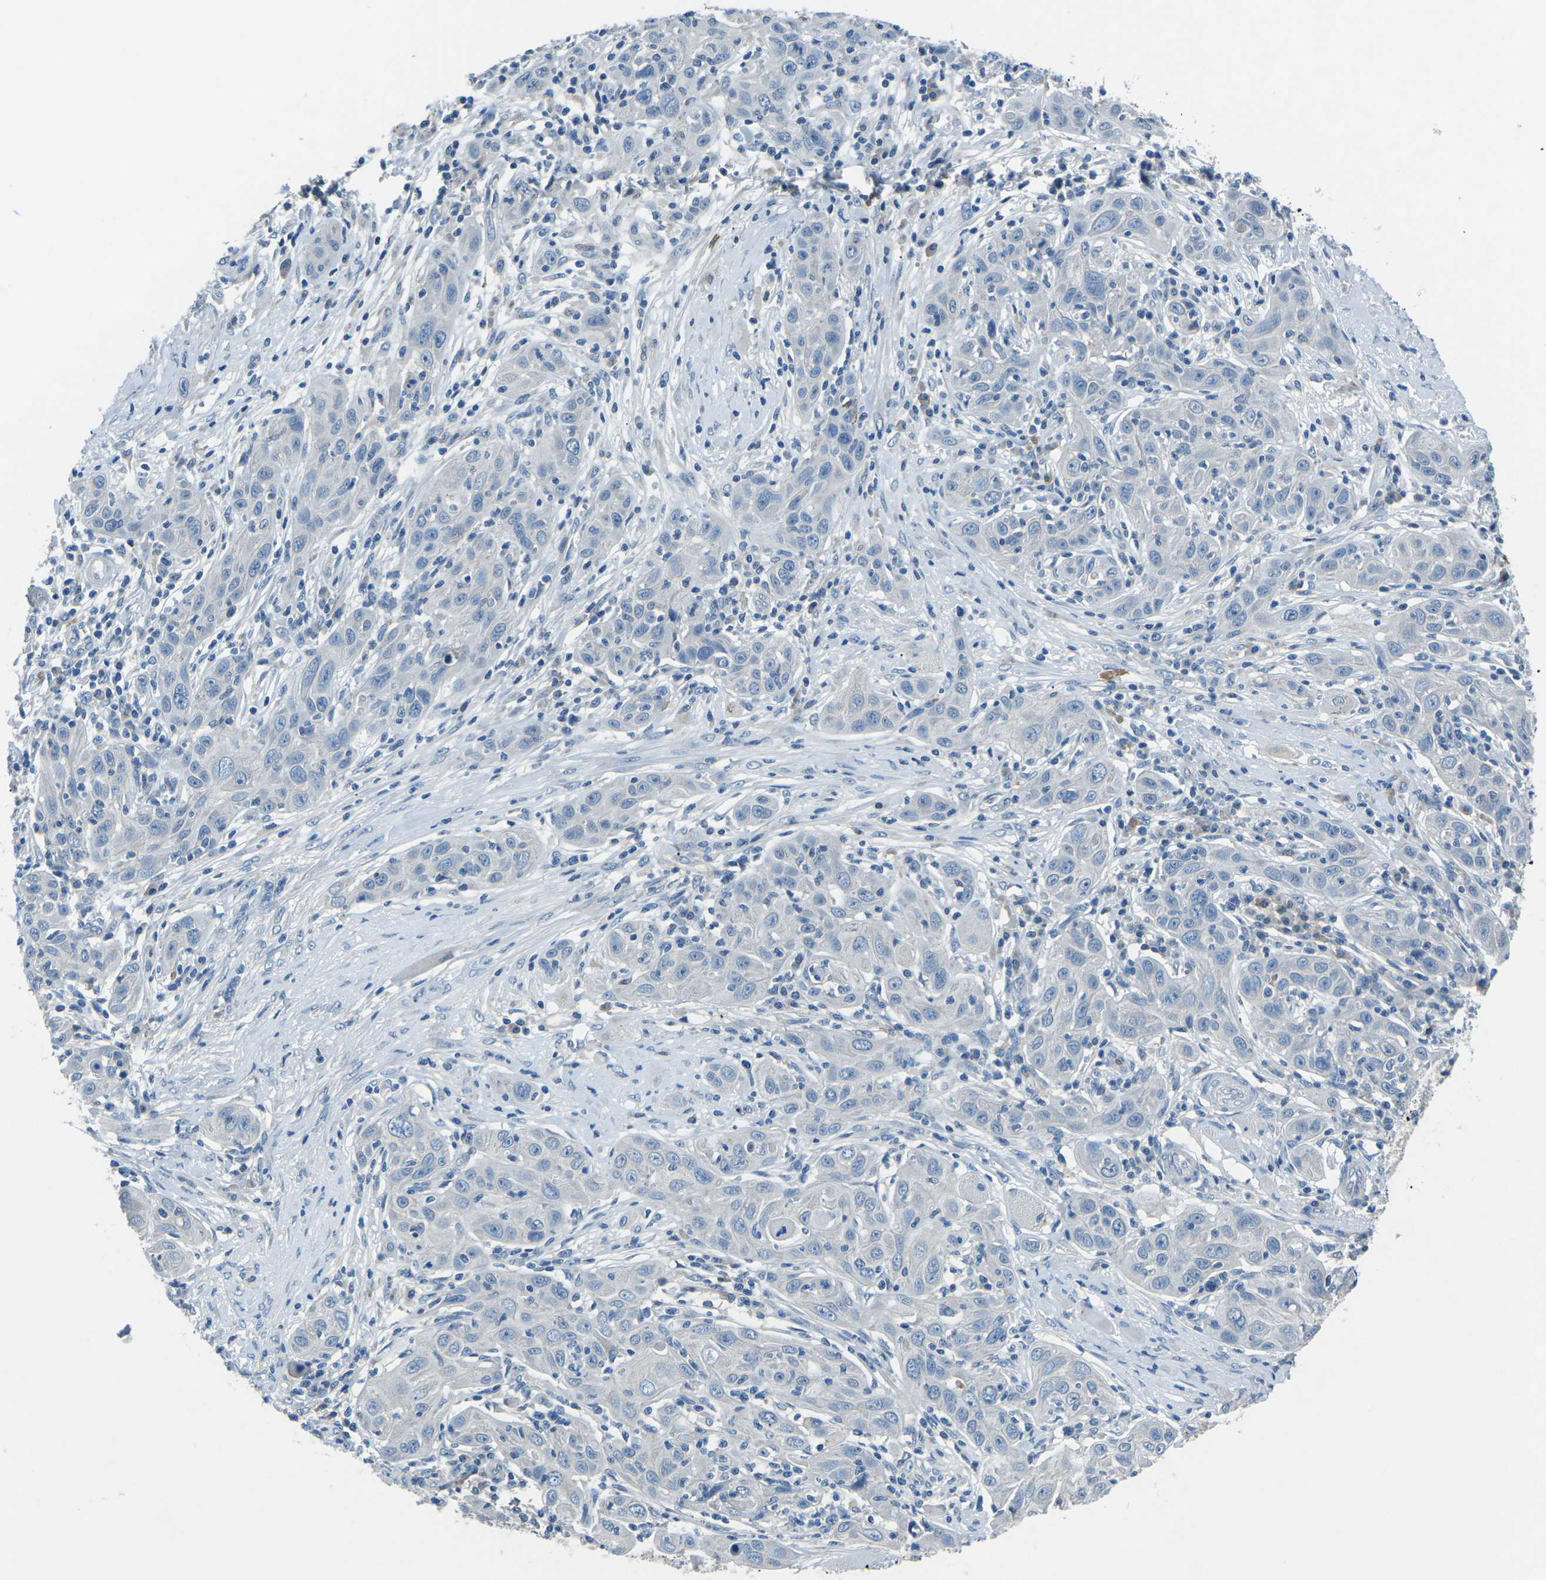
{"staining": {"intensity": "negative", "quantity": "none", "location": "none"}, "tissue": "skin cancer", "cell_type": "Tumor cells", "image_type": "cancer", "snomed": [{"axis": "morphology", "description": "Squamous cell carcinoma, NOS"}, {"axis": "topography", "description": "Skin"}], "caption": "There is no significant staining in tumor cells of squamous cell carcinoma (skin).", "gene": "CD1D", "patient": {"sex": "female", "age": 88}}